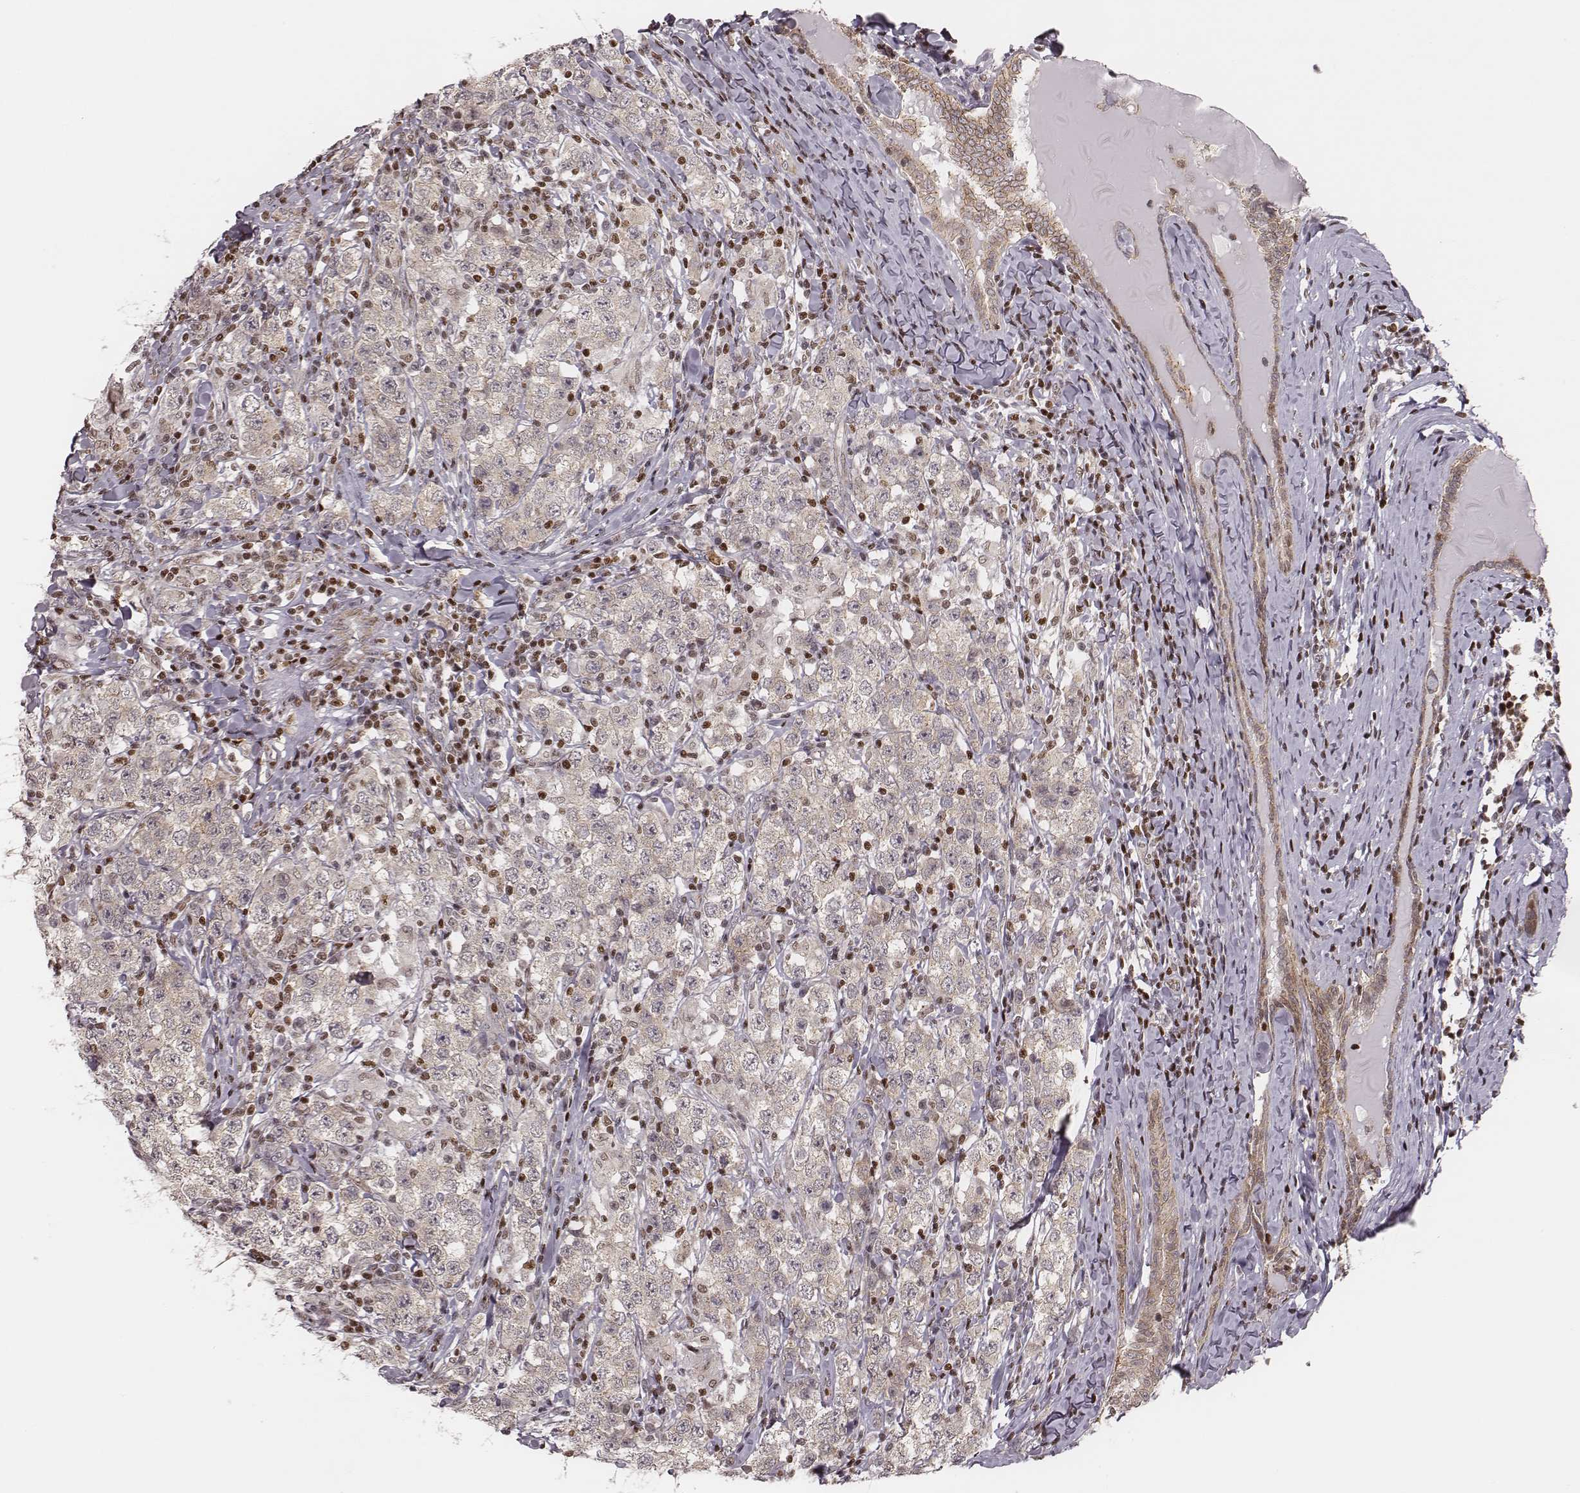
{"staining": {"intensity": "negative", "quantity": "none", "location": "none"}, "tissue": "testis cancer", "cell_type": "Tumor cells", "image_type": "cancer", "snomed": [{"axis": "morphology", "description": "Seminoma, NOS"}, {"axis": "morphology", "description": "Carcinoma, Embryonal, NOS"}, {"axis": "topography", "description": "Testis"}], "caption": "Human testis cancer stained for a protein using immunohistochemistry shows no positivity in tumor cells.", "gene": "WDR59", "patient": {"sex": "male", "age": 41}}